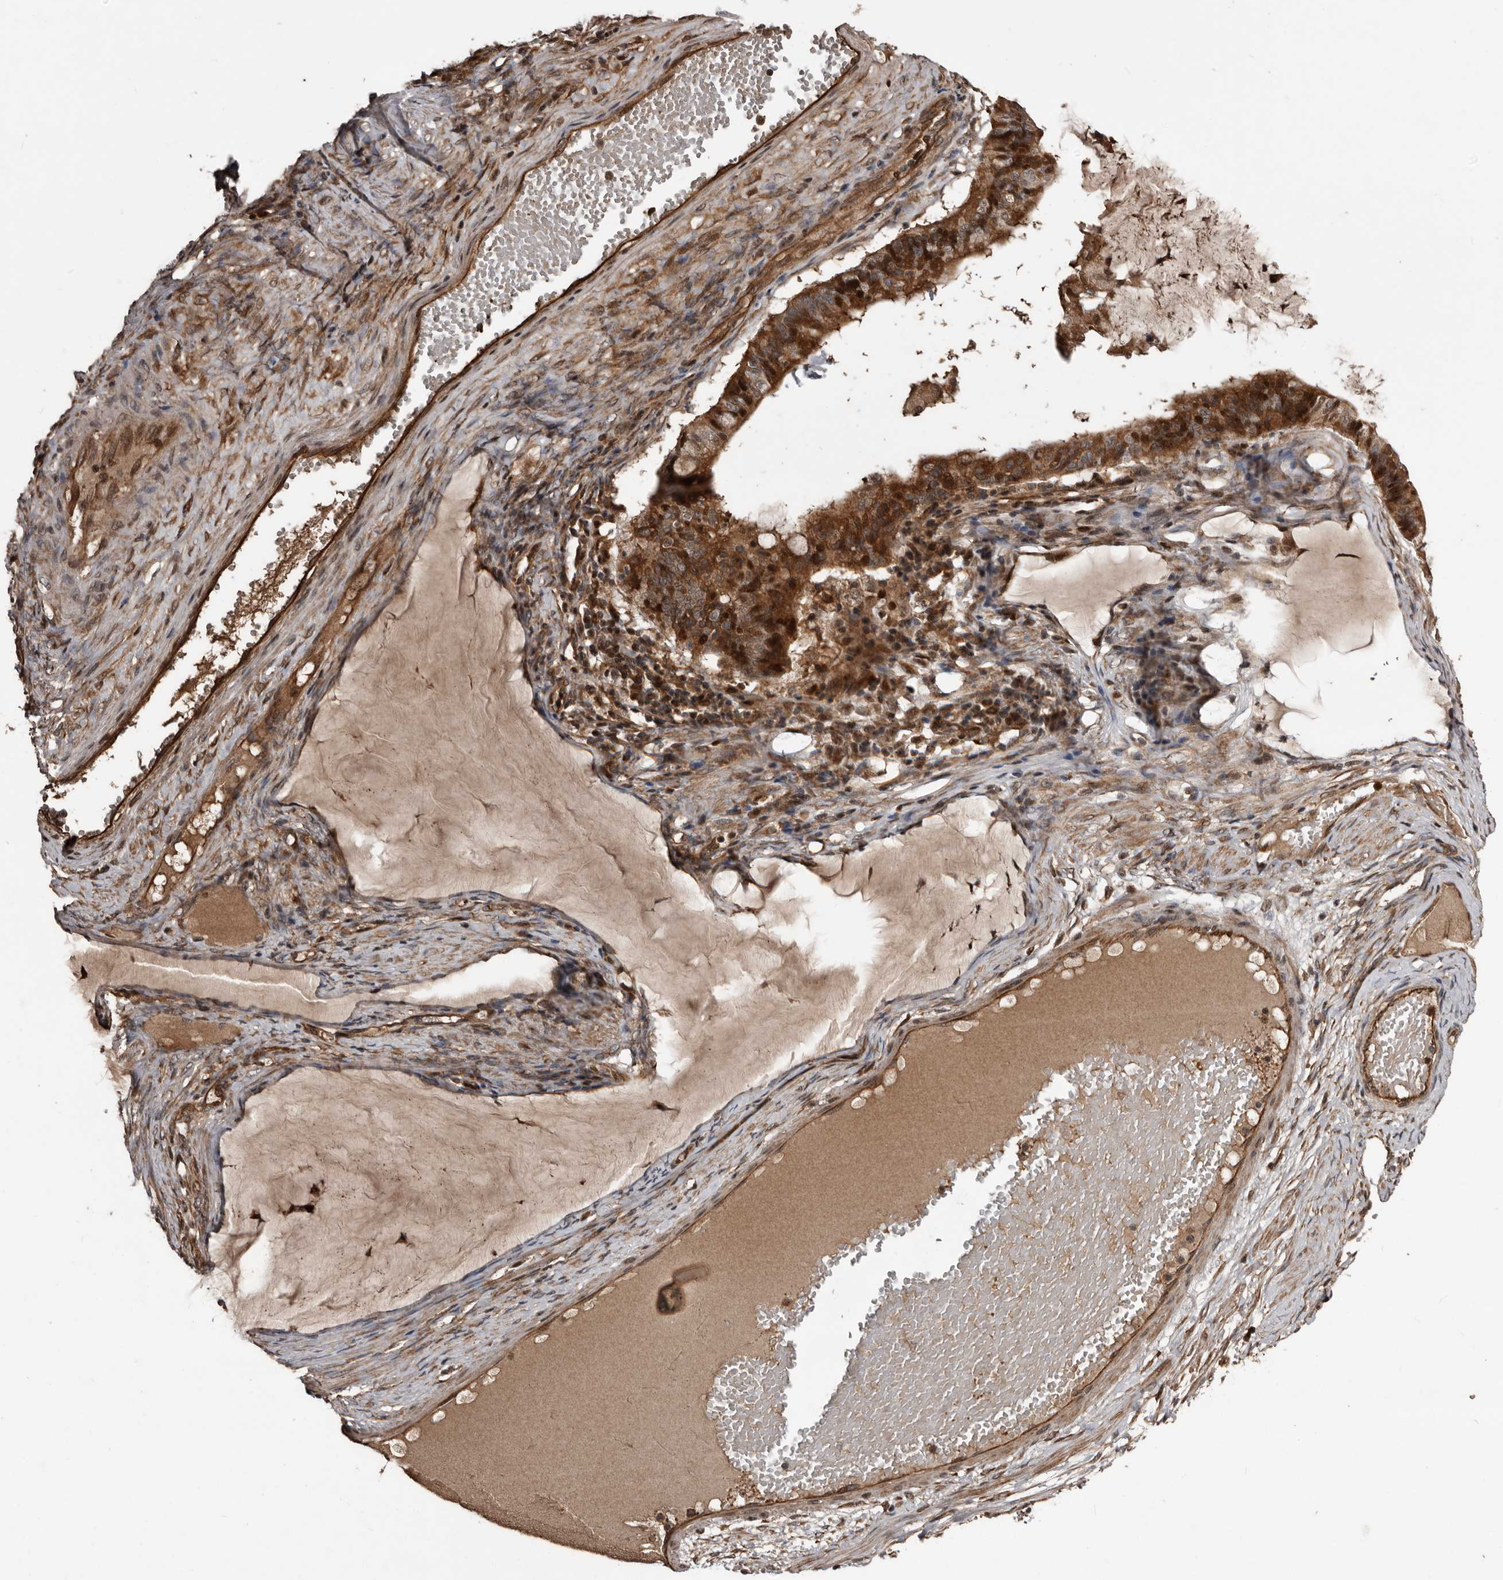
{"staining": {"intensity": "moderate", "quantity": ">75%", "location": "cytoplasmic/membranous,nuclear"}, "tissue": "ovarian cancer", "cell_type": "Tumor cells", "image_type": "cancer", "snomed": [{"axis": "morphology", "description": "Cystadenocarcinoma, mucinous, NOS"}, {"axis": "topography", "description": "Ovary"}], "caption": "Immunohistochemical staining of human ovarian mucinous cystadenocarcinoma reveals medium levels of moderate cytoplasmic/membranous and nuclear expression in about >75% of tumor cells.", "gene": "SERTAD4", "patient": {"sex": "female", "age": 61}}